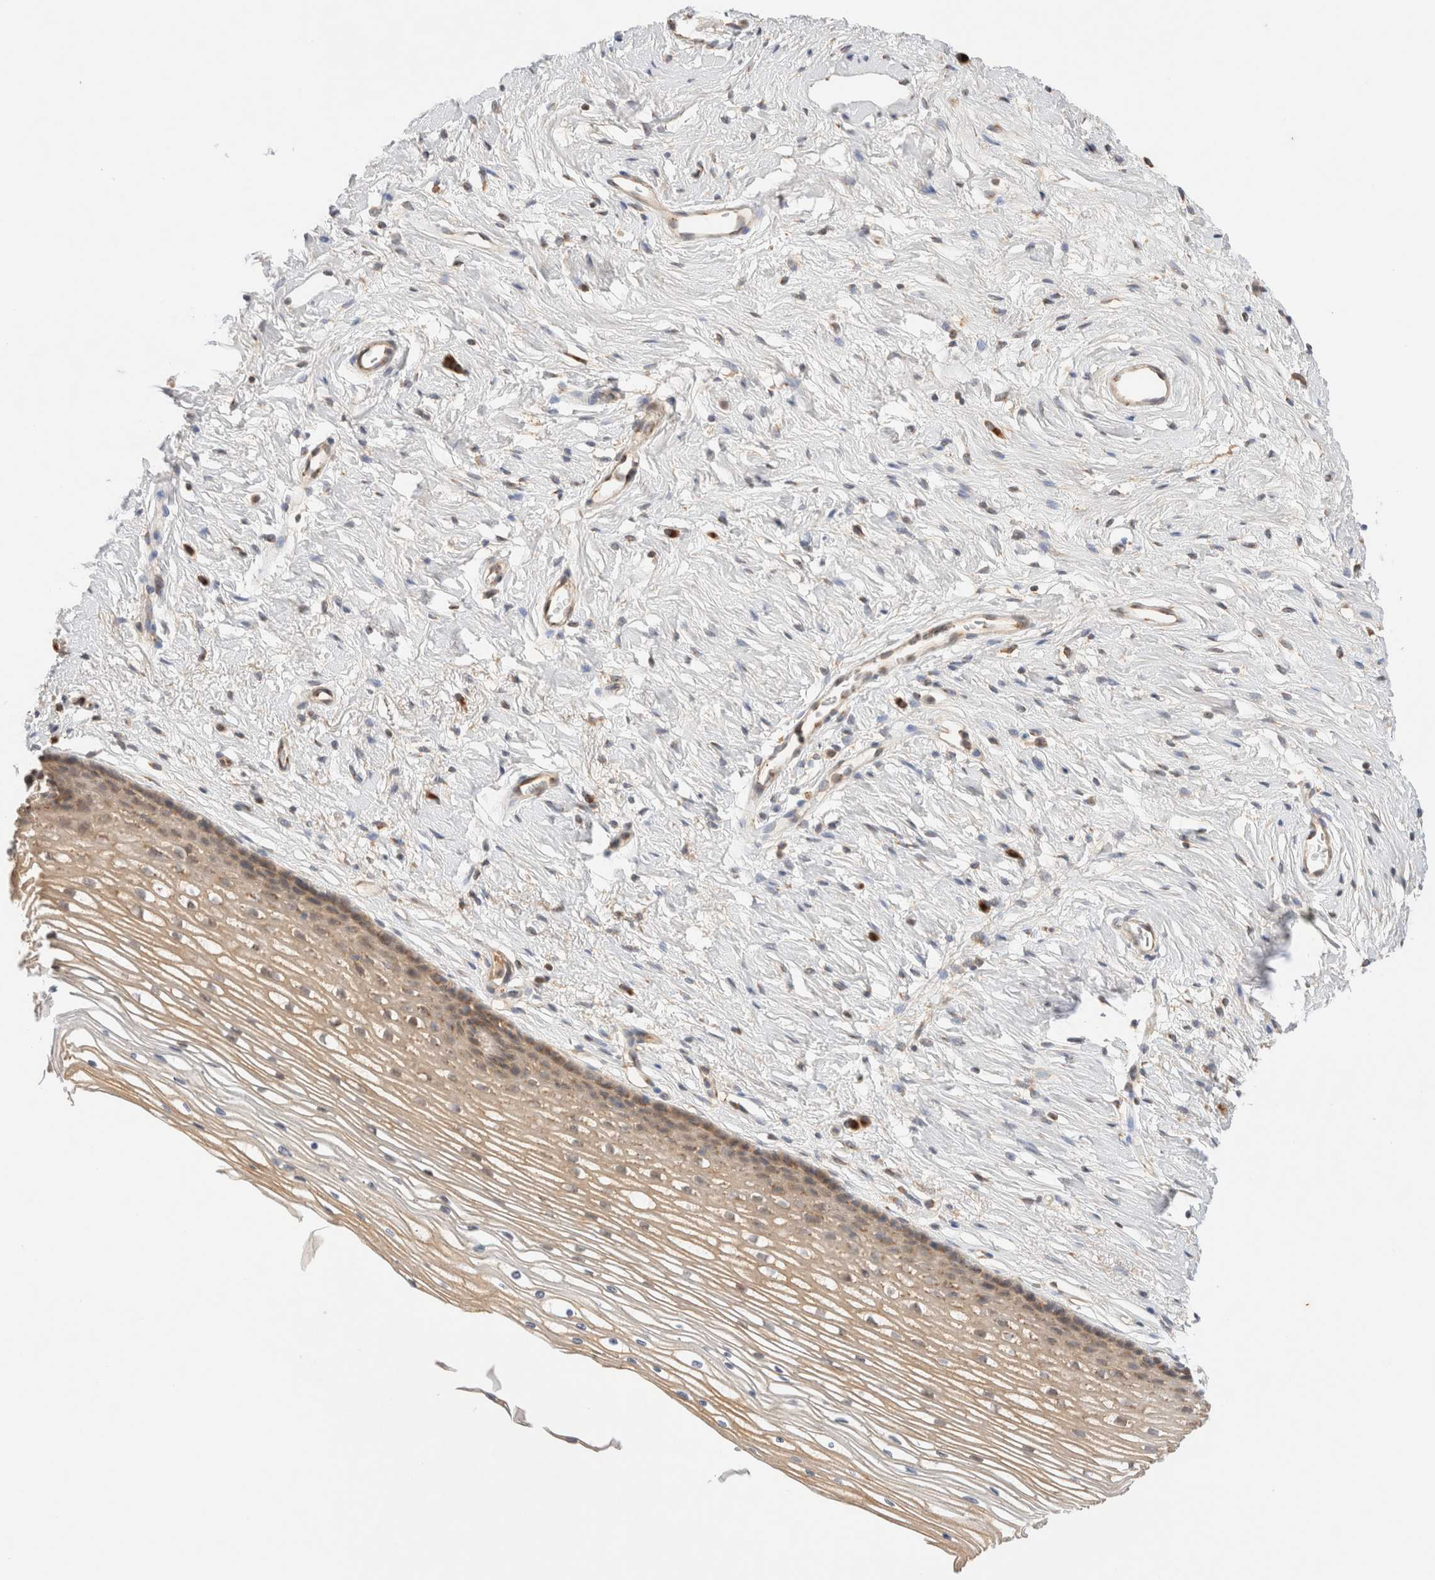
{"staining": {"intensity": "moderate", "quantity": "25%-75%", "location": "cytoplasmic/membranous"}, "tissue": "cervix", "cell_type": "Glandular cells", "image_type": "normal", "snomed": [{"axis": "morphology", "description": "Normal tissue, NOS"}, {"axis": "topography", "description": "Cervix"}], "caption": "An image showing moderate cytoplasmic/membranous positivity in approximately 25%-75% of glandular cells in normal cervix, as visualized by brown immunohistochemical staining.", "gene": "RABEP1", "patient": {"sex": "female", "age": 77}}